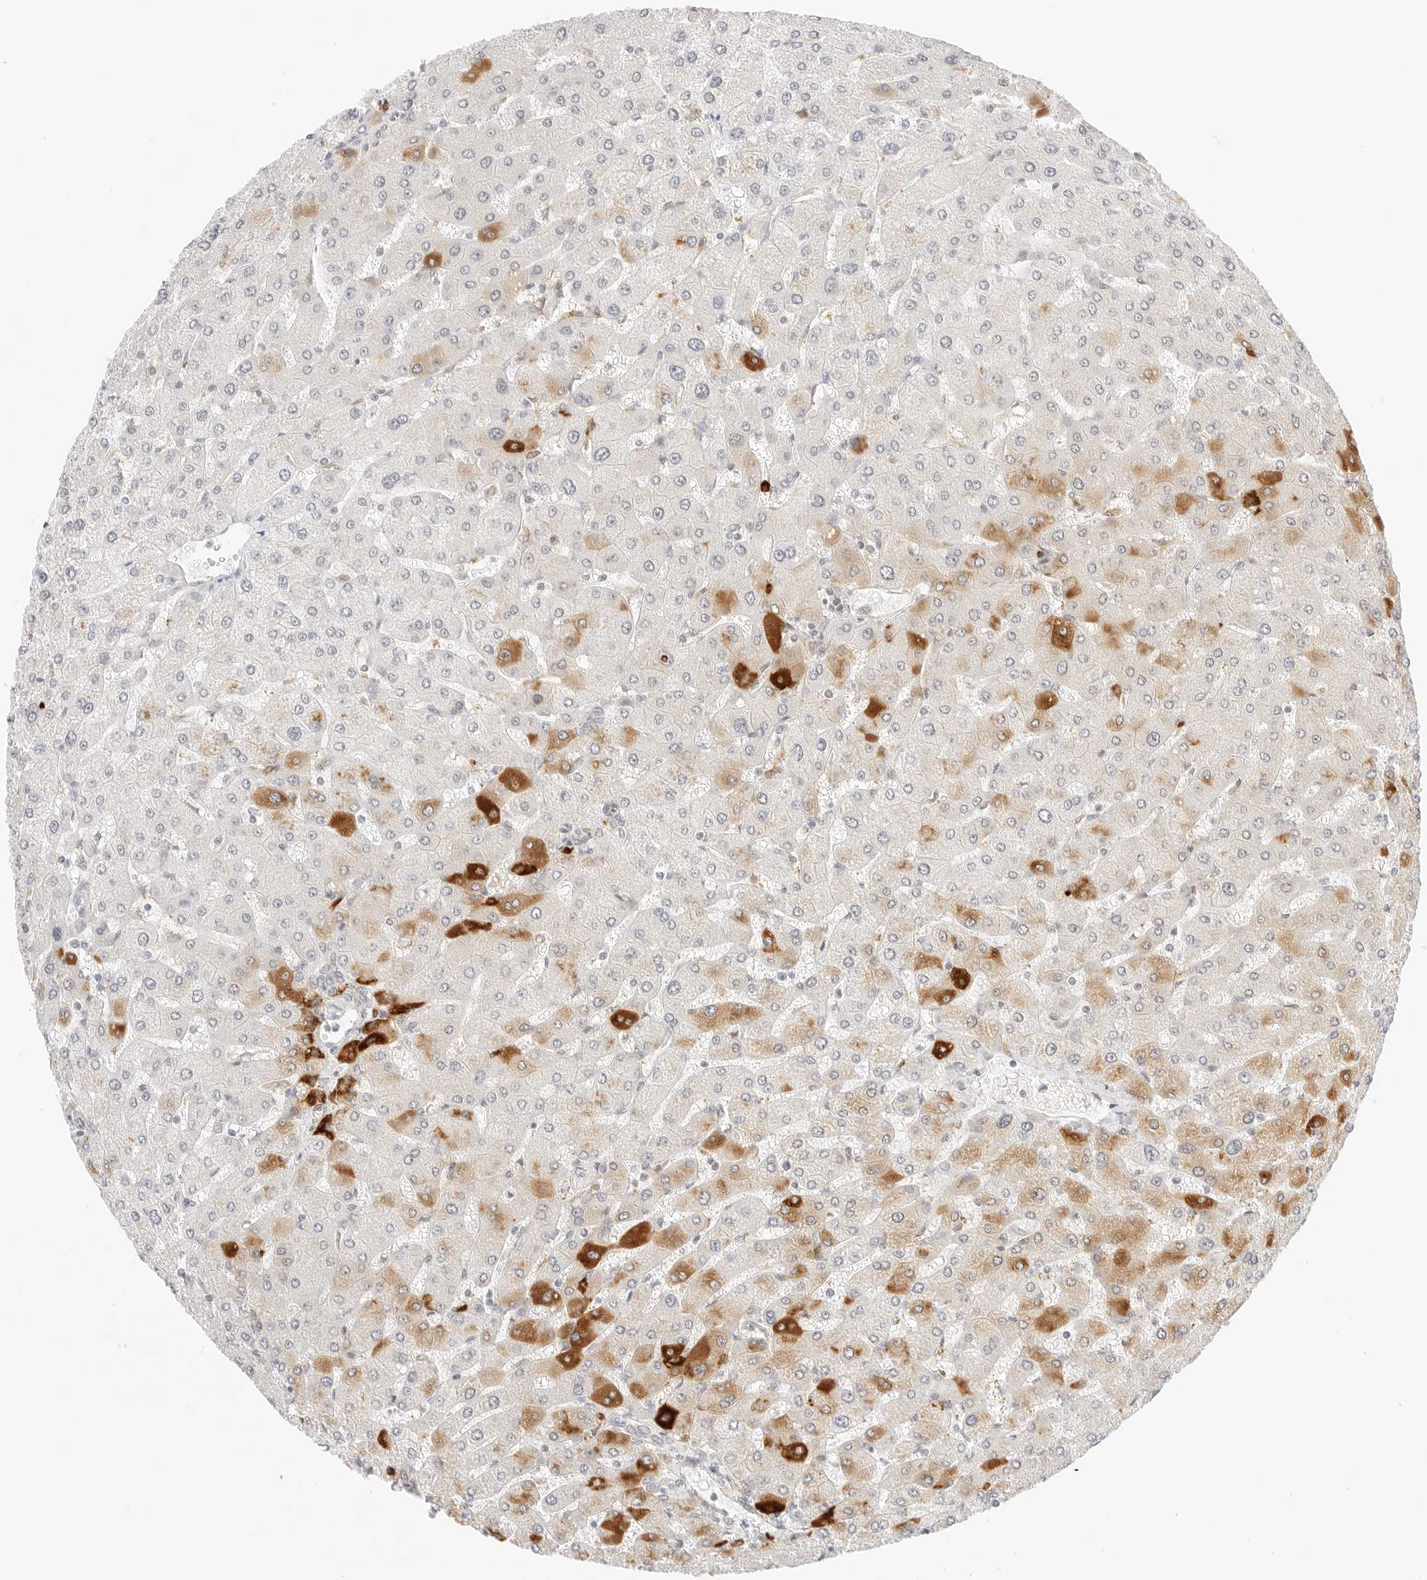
{"staining": {"intensity": "negative", "quantity": "none", "location": "none"}, "tissue": "liver", "cell_type": "Cholangiocytes", "image_type": "normal", "snomed": [{"axis": "morphology", "description": "Normal tissue, NOS"}, {"axis": "topography", "description": "Liver"}], "caption": "A high-resolution image shows immunohistochemistry staining of unremarkable liver, which demonstrates no significant expression in cholangiocytes.", "gene": "TEKT2", "patient": {"sex": "male", "age": 55}}